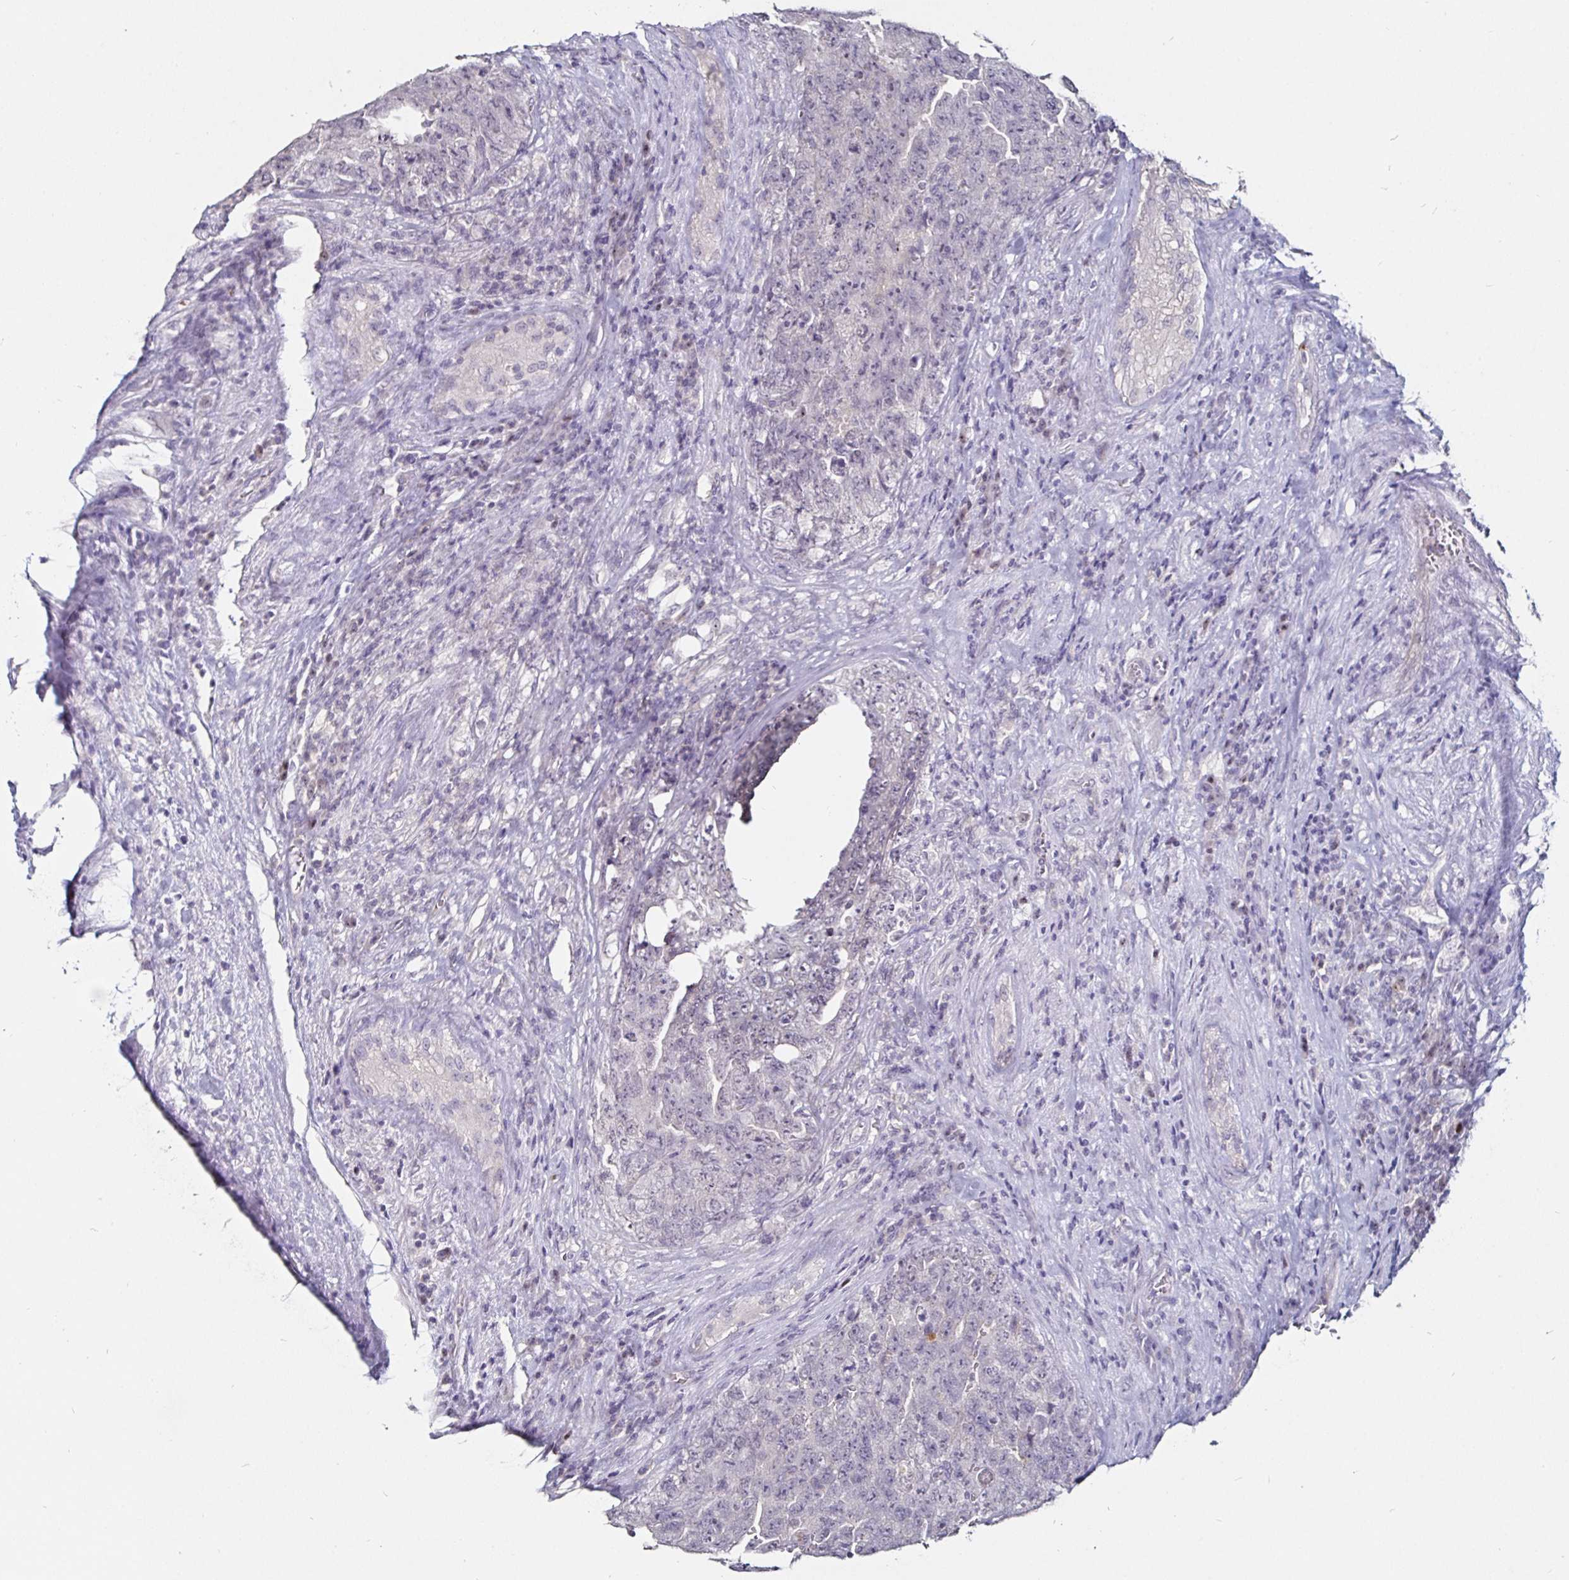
{"staining": {"intensity": "negative", "quantity": "none", "location": "none"}, "tissue": "testis cancer", "cell_type": "Tumor cells", "image_type": "cancer", "snomed": [{"axis": "morphology", "description": "Carcinoma, Embryonal, NOS"}, {"axis": "topography", "description": "Testis"}], "caption": "Micrograph shows no significant protein staining in tumor cells of embryonal carcinoma (testis).", "gene": "FAIM2", "patient": {"sex": "male", "age": 28}}